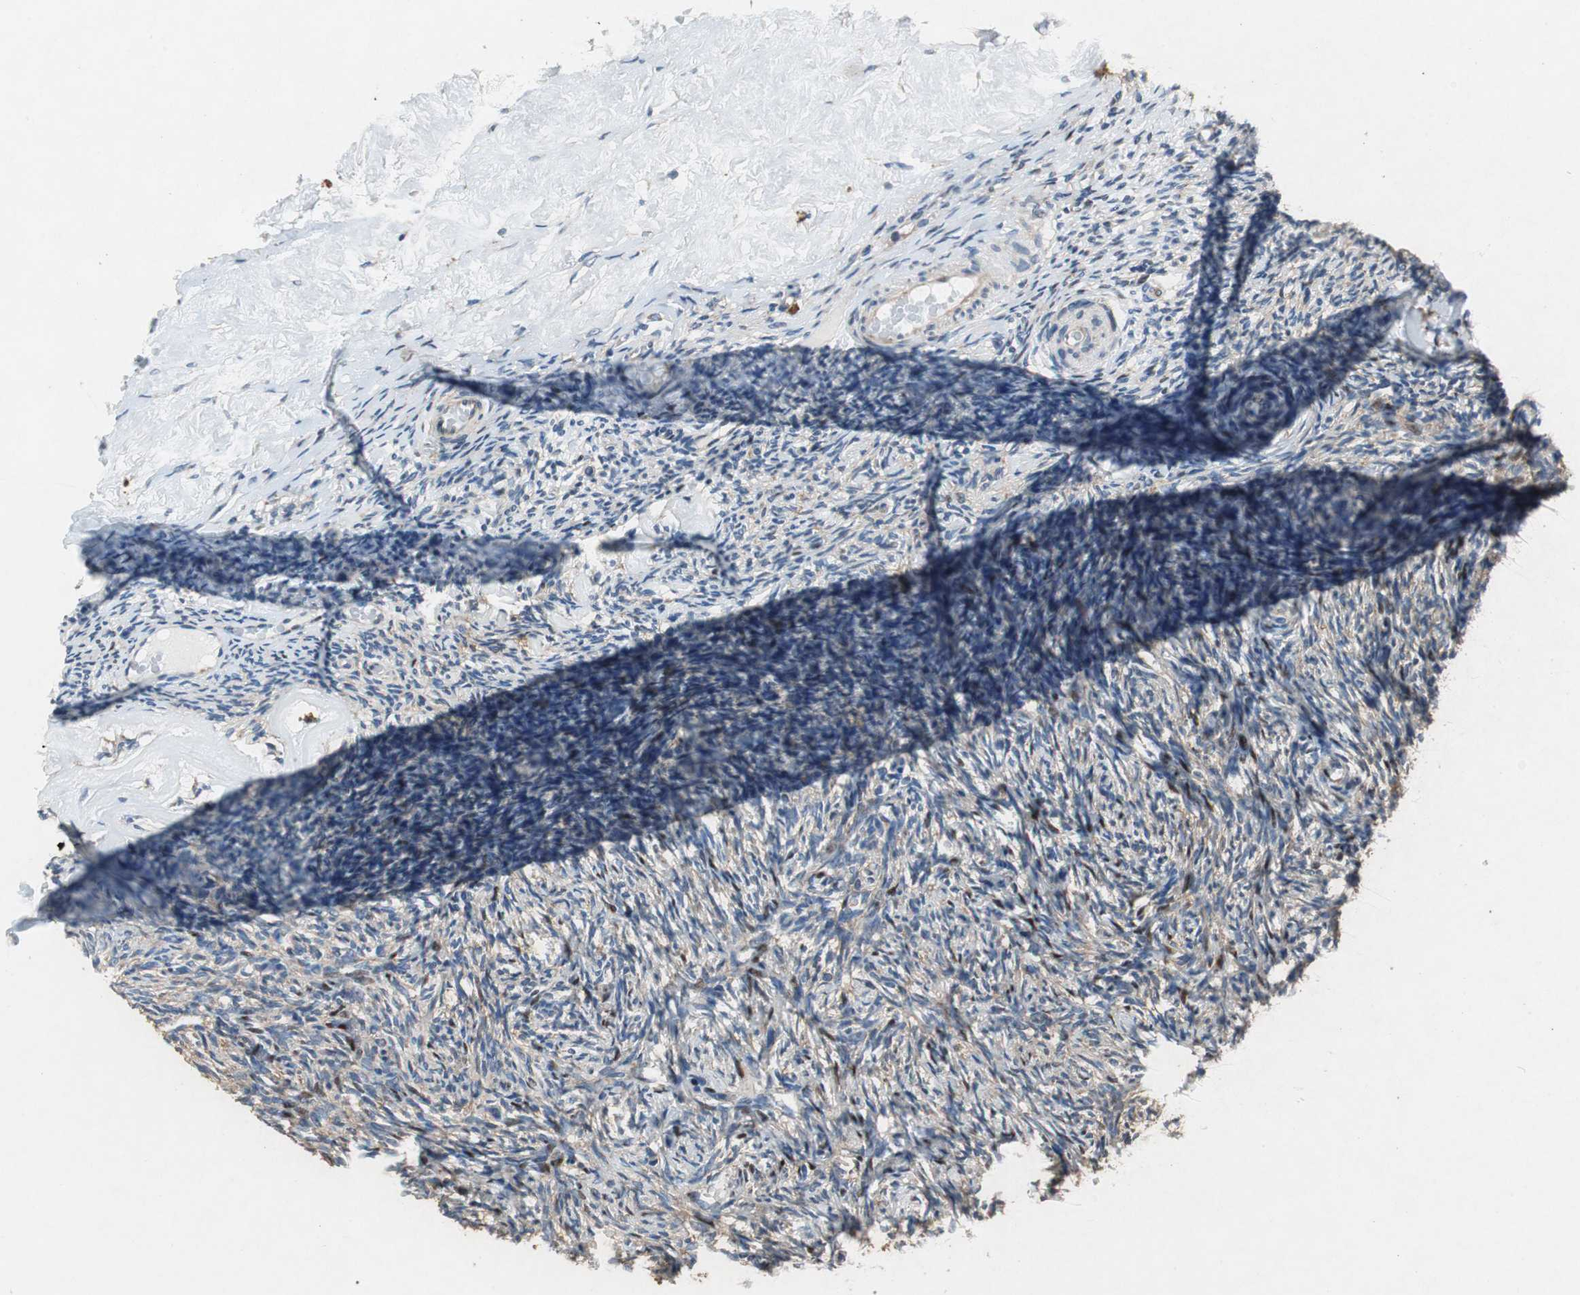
{"staining": {"intensity": "moderate", "quantity": "25%-75%", "location": "cytoplasmic/membranous,nuclear"}, "tissue": "ovary", "cell_type": "Ovarian stroma cells", "image_type": "normal", "snomed": [{"axis": "morphology", "description": "Normal tissue, NOS"}, {"axis": "topography", "description": "Ovary"}], "caption": "Immunohistochemical staining of normal ovary shows medium levels of moderate cytoplasmic/membranous,nuclear positivity in about 25%-75% of ovarian stroma cells. (DAB (3,3'-diaminobenzidine) IHC, brown staining for protein, blue staining for nuclei).", "gene": "RPL35", "patient": {"sex": "female", "age": 60}}